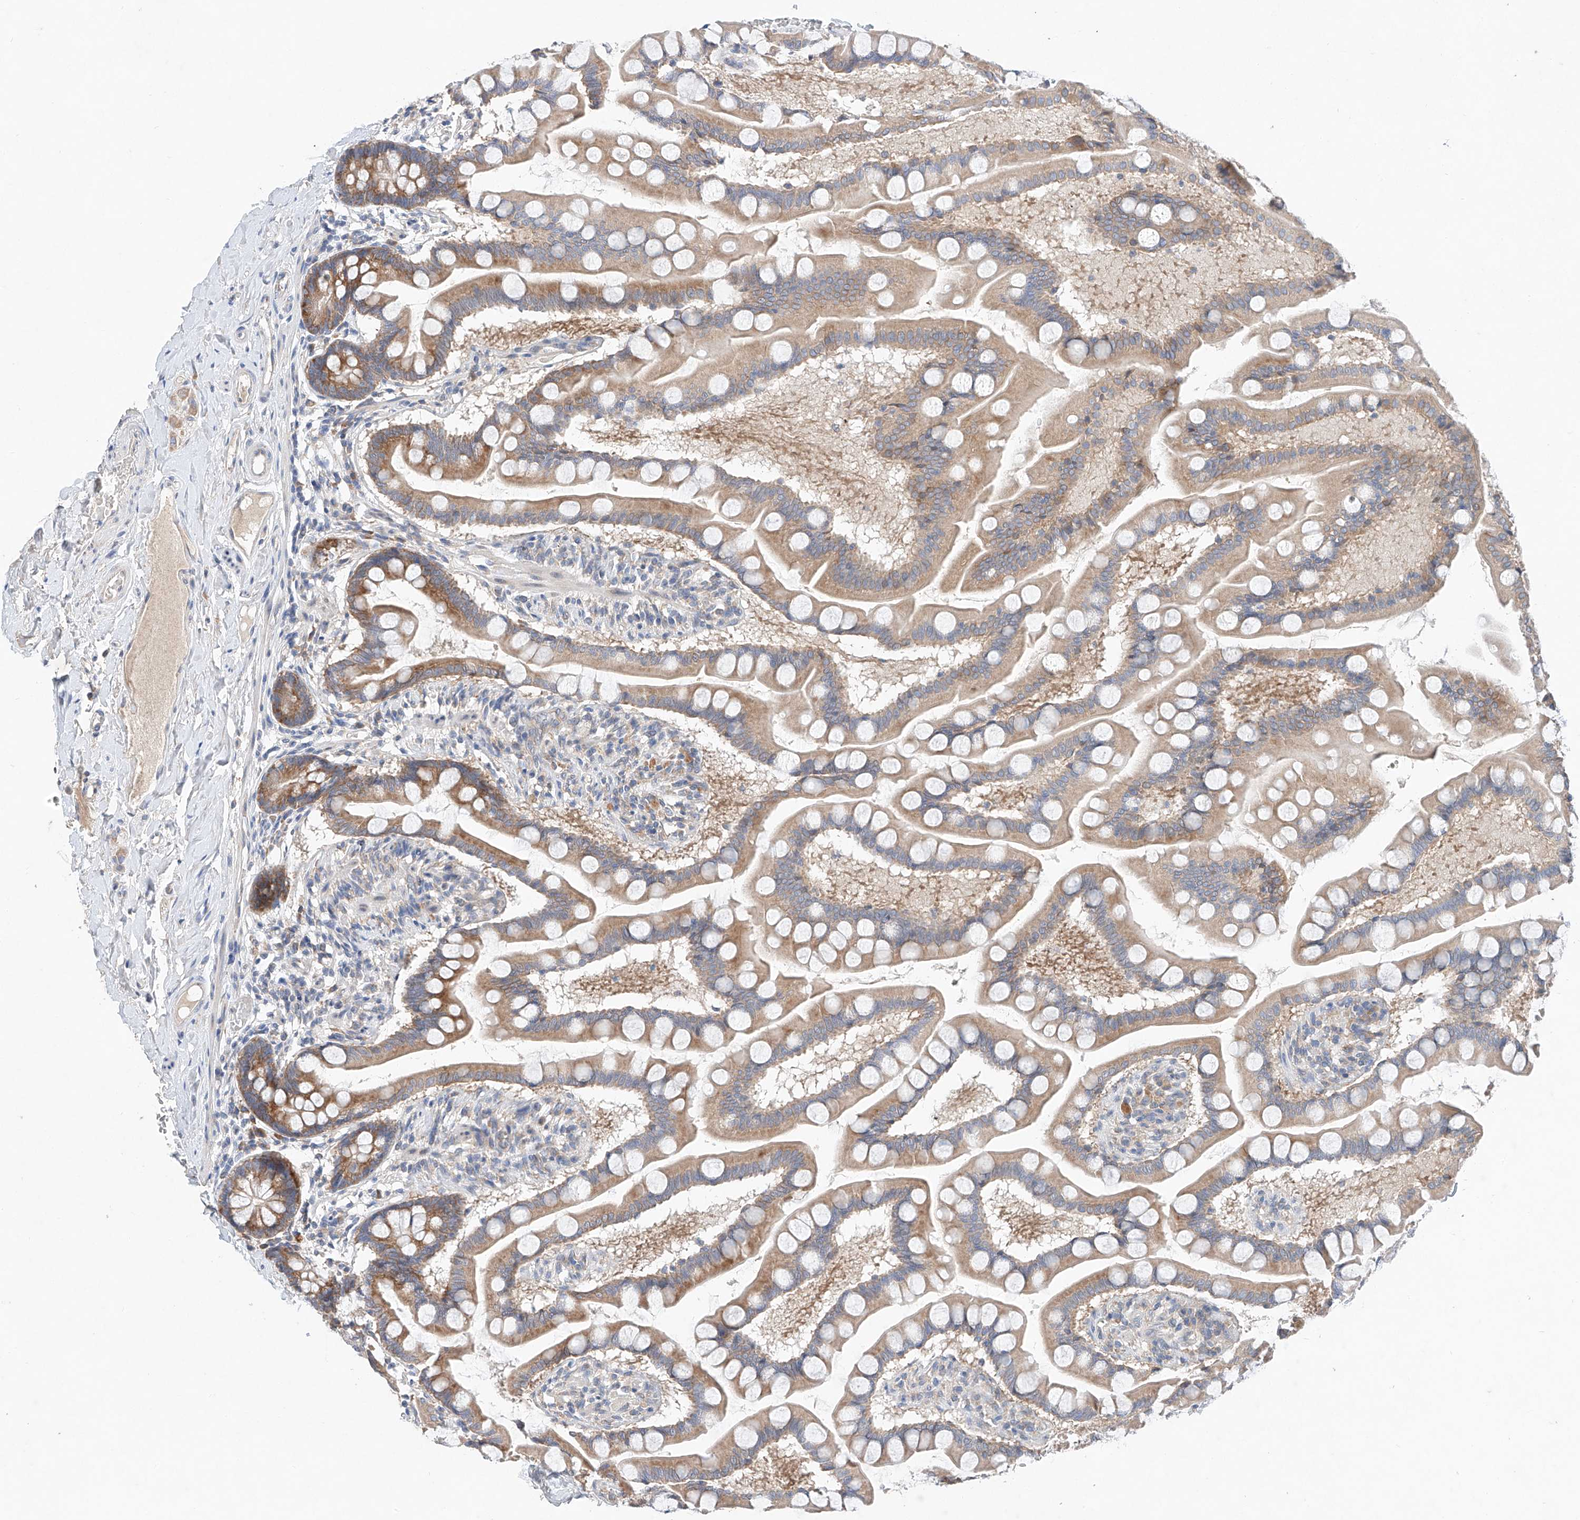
{"staining": {"intensity": "moderate", "quantity": "25%-75%", "location": "cytoplasmic/membranous"}, "tissue": "small intestine", "cell_type": "Glandular cells", "image_type": "normal", "snomed": [{"axis": "morphology", "description": "Normal tissue, NOS"}, {"axis": "topography", "description": "Small intestine"}], "caption": "Protein staining exhibits moderate cytoplasmic/membranous expression in approximately 25%-75% of glandular cells in normal small intestine.", "gene": "FASTK", "patient": {"sex": "male", "age": 41}}